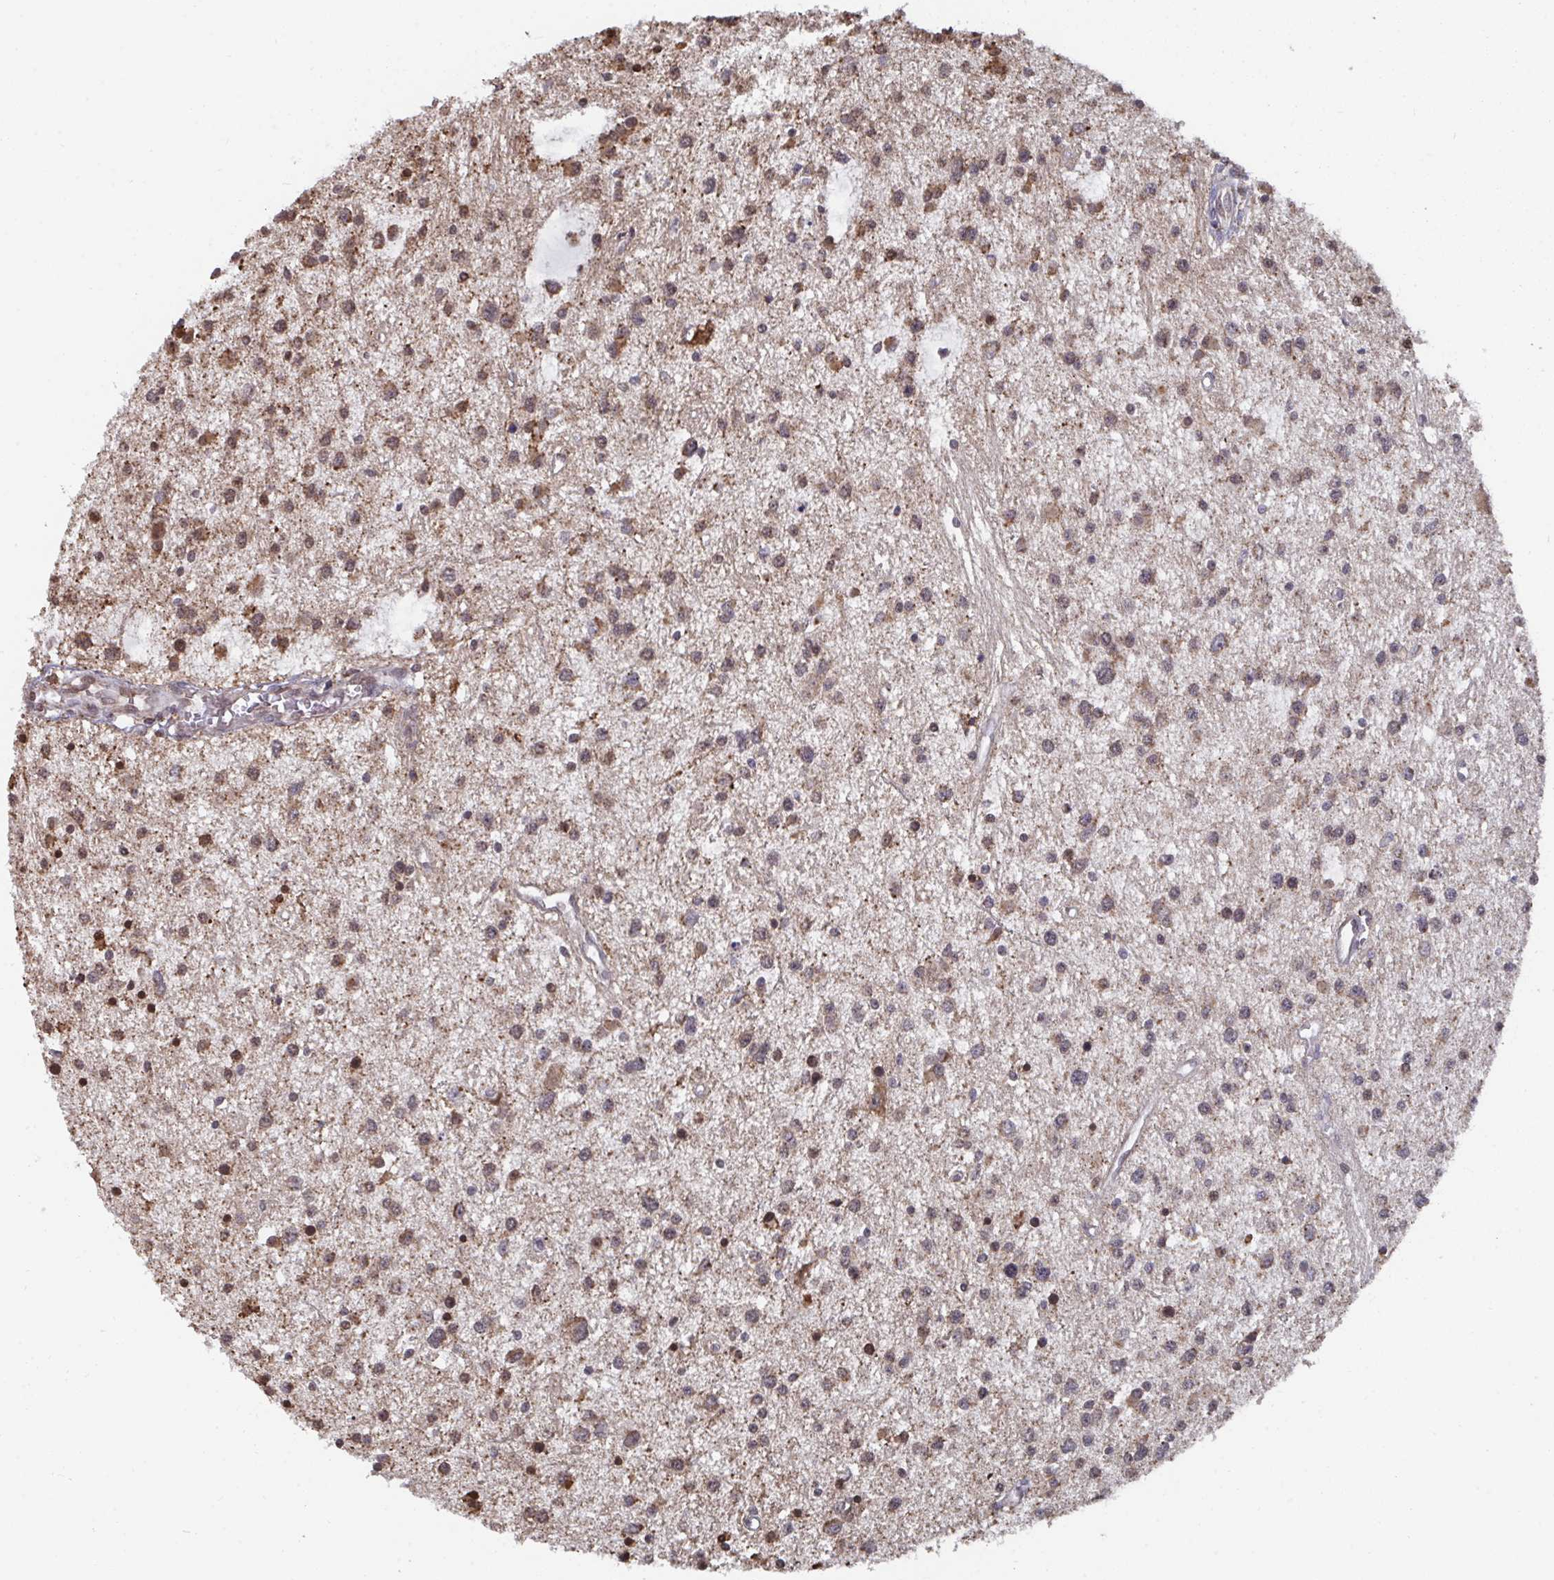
{"staining": {"intensity": "moderate", "quantity": ">75%", "location": "cytoplasmic/membranous"}, "tissue": "glioma", "cell_type": "Tumor cells", "image_type": "cancer", "snomed": [{"axis": "morphology", "description": "Glioma, malignant, High grade"}, {"axis": "topography", "description": "Brain"}], "caption": "The micrograph demonstrates staining of glioma, revealing moderate cytoplasmic/membranous protein staining (brown color) within tumor cells. (brown staining indicates protein expression, while blue staining denotes nuclei).", "gene": "ELAVL1", "patient": {"sex": "male", "age": 54}}